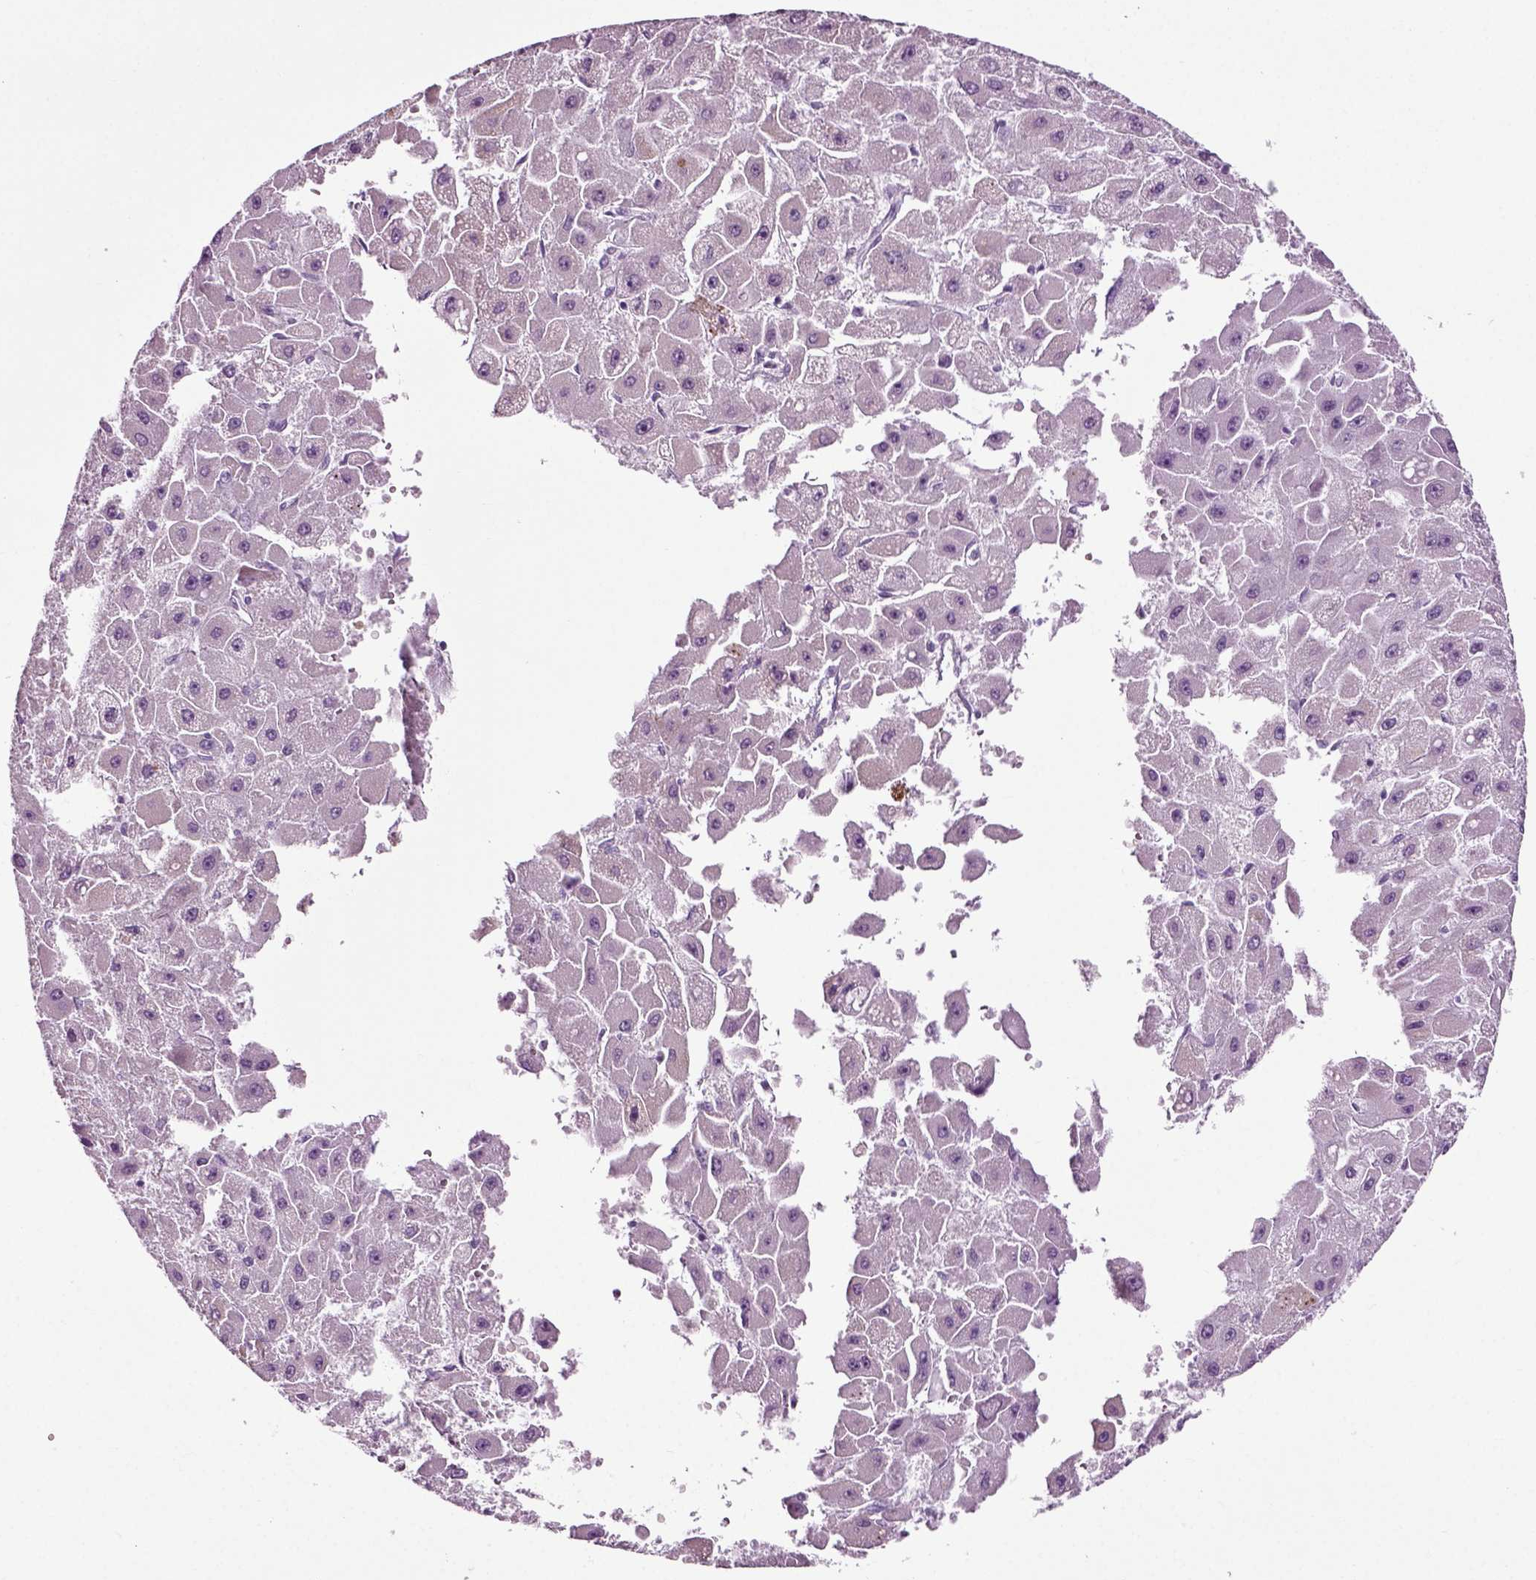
{"staining": {"intensity": "negative", "quantity": "none", "location": "none"}, "tissue": "liver cancer", "cell_type": "Tumor cells", "image_type": "cancer", "snomed": [{"axis": "morphology", "description": "Carcinoma, Hepatocellular, NOS"}, {"axis": "topography", "description": "Liver"}], "caption": "Immunohistochemical staining of human liver cancer reveals no significant expression in tumor cells.", "gene": "DNAH10", "patient": {"sex": "female", "age": 25}}